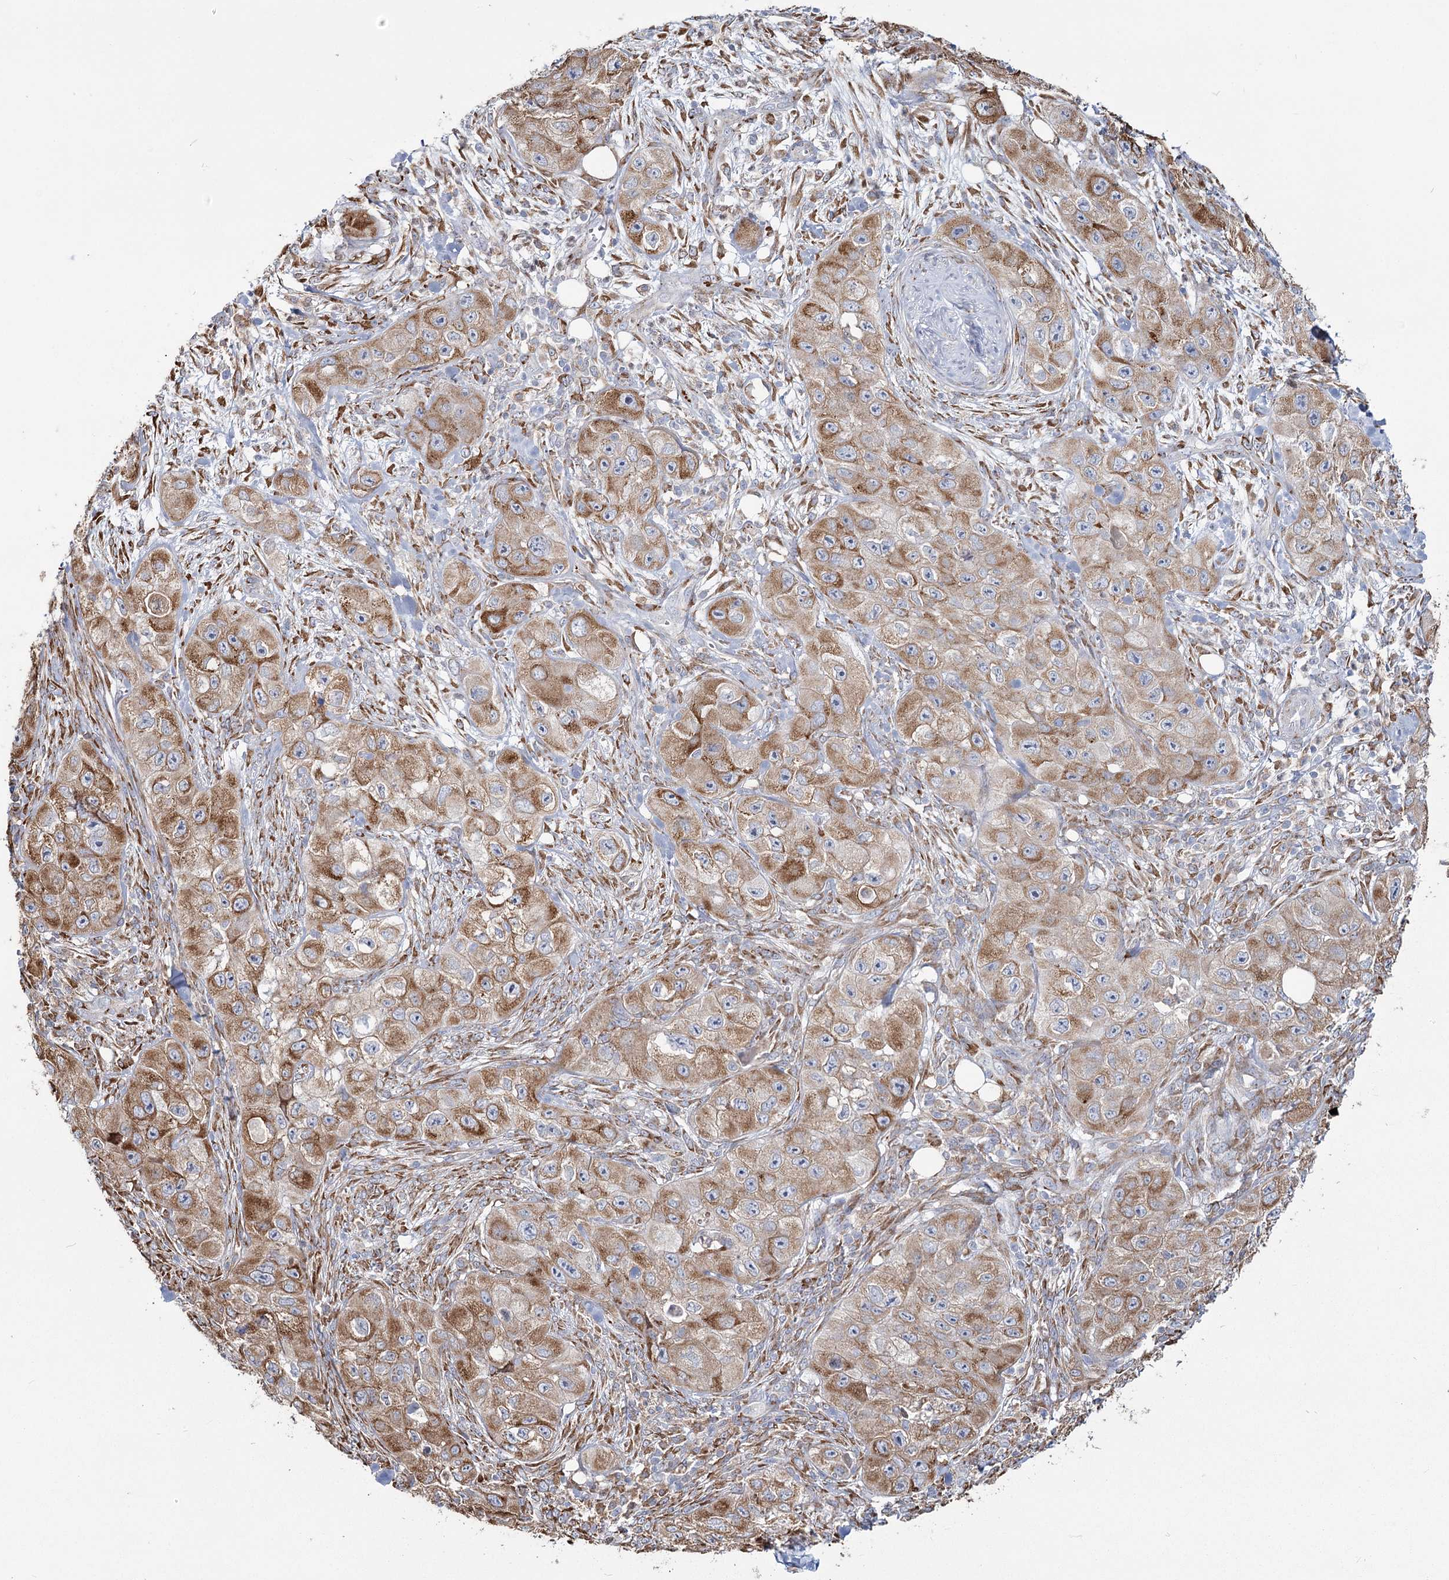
{"staining": {"intensity": "moderate", "quantity": ">75%", "location": "cytoplasmic/membranous"}, "tissue": "skin cancer", "cell_type": "Tumor cells", "image_type": "cancer", "snomed": [{"axis": "morphology", "description": "Squamous cell carcinoma, NOS"}, {"axis": "topography", "description": "Skin"}, {"axis": "topography", "description": "Subcutis"}], "caption": "Tumor cells display moderate cytoplasmic/membranous expression in approximately >75% of cells in skin cancer.", "gene": "ZCCHC9", "patient": {"sex": "male", "age": 73}}